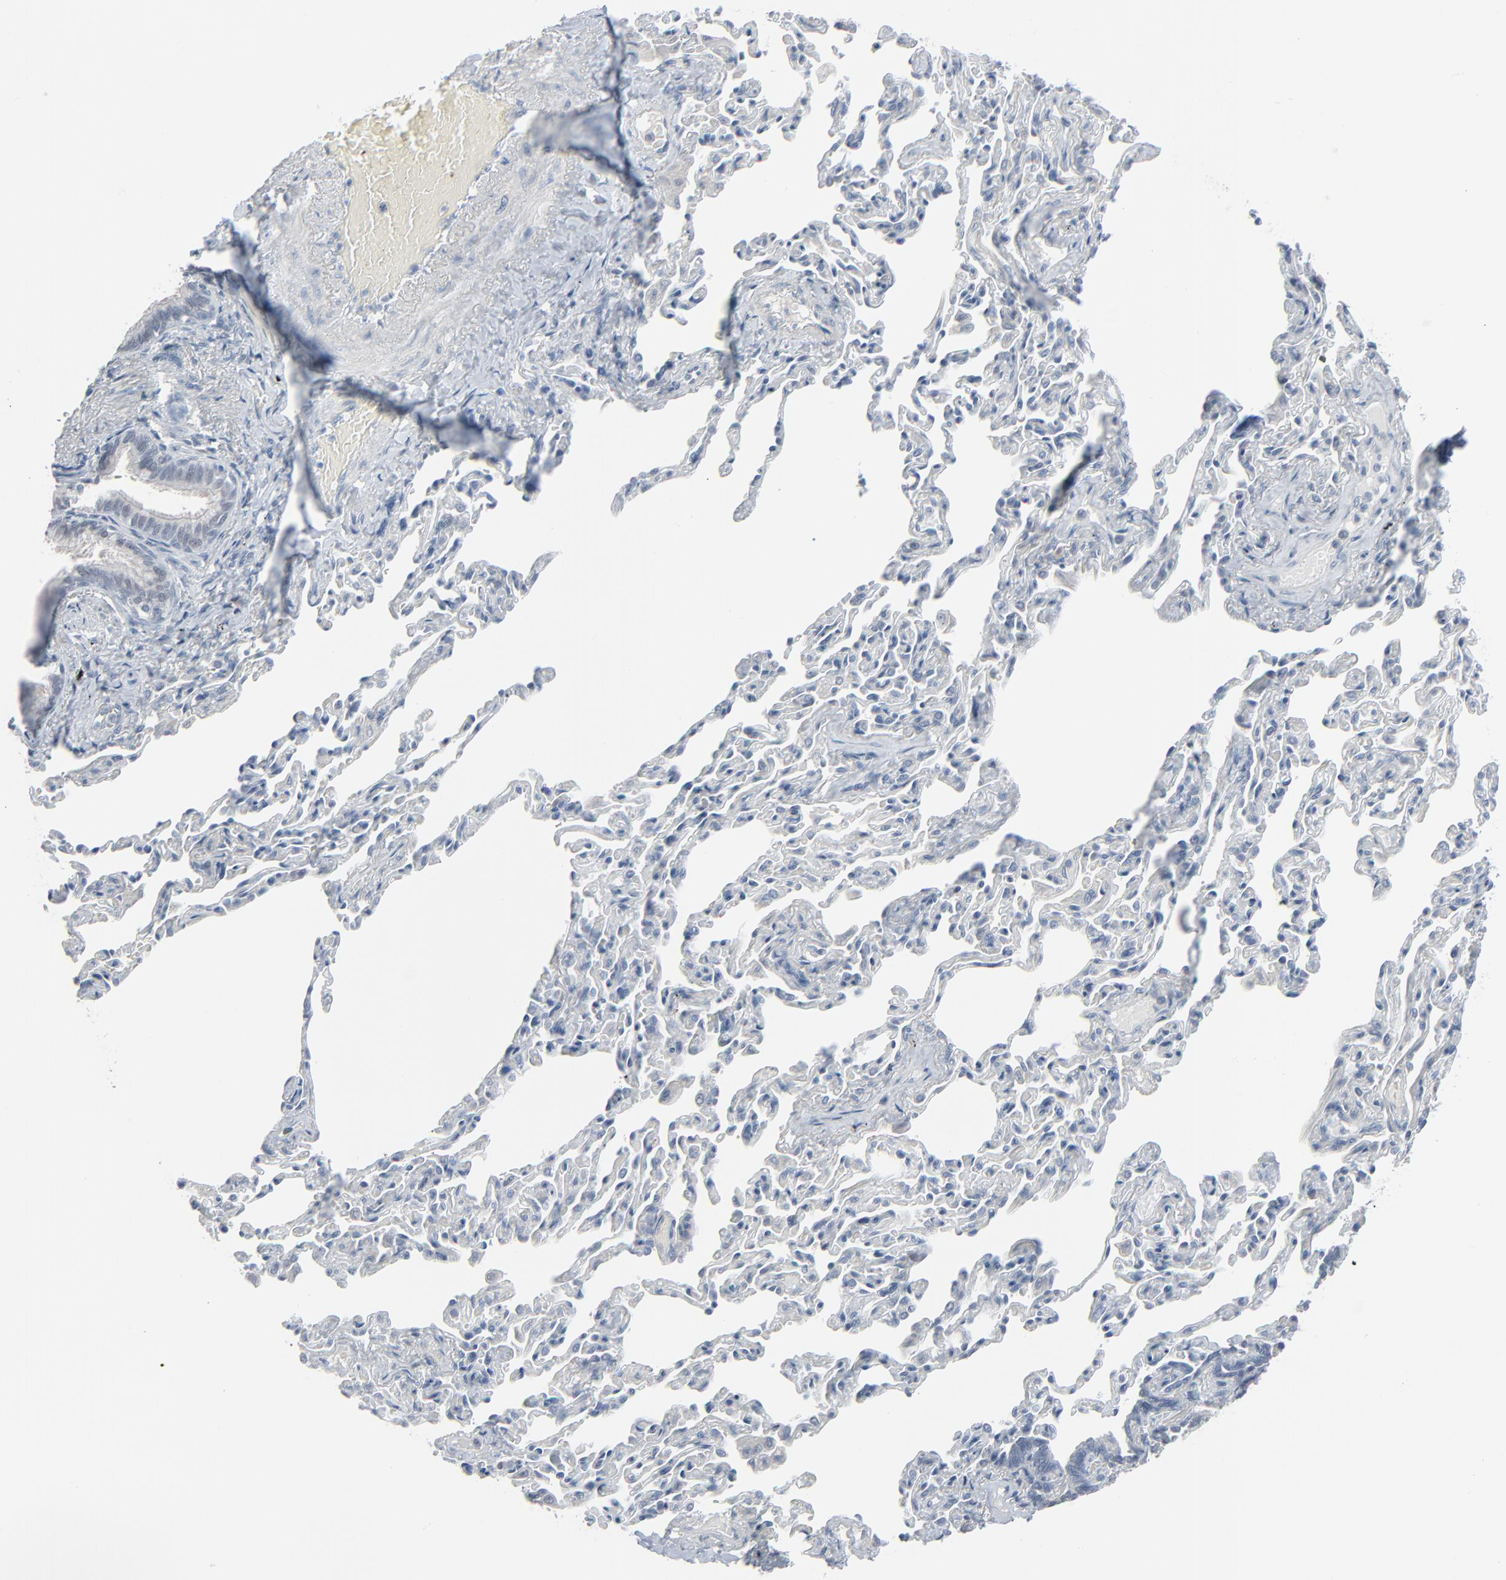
{"staining": {"intensity": "weak", "quantity": "25%-75%", "location": "cytoplasmic/membranous"}, "tissue": "bronchus", "cell_type": "Respiratory epithelial cells", "image_type": "normal", "snomed": [{"axis": "morphology", "description": "Normal tissue, NOS"}, {"axis": "topography", "description": "Lung"}], "caption": "Immunohistochemical staining of benign bronchus shows weak cytoplasmic/membranous protein expression in about 25%-75% of respiratory epithelial cells. The staining was performed using DAB (3,3'-diaminobenzidine), with brown indicating positive protein expression. Nuclei are stained blue with hematoxylin.", "gene": "SAGE1", "patient": {"sex": "male", "age": 64}}